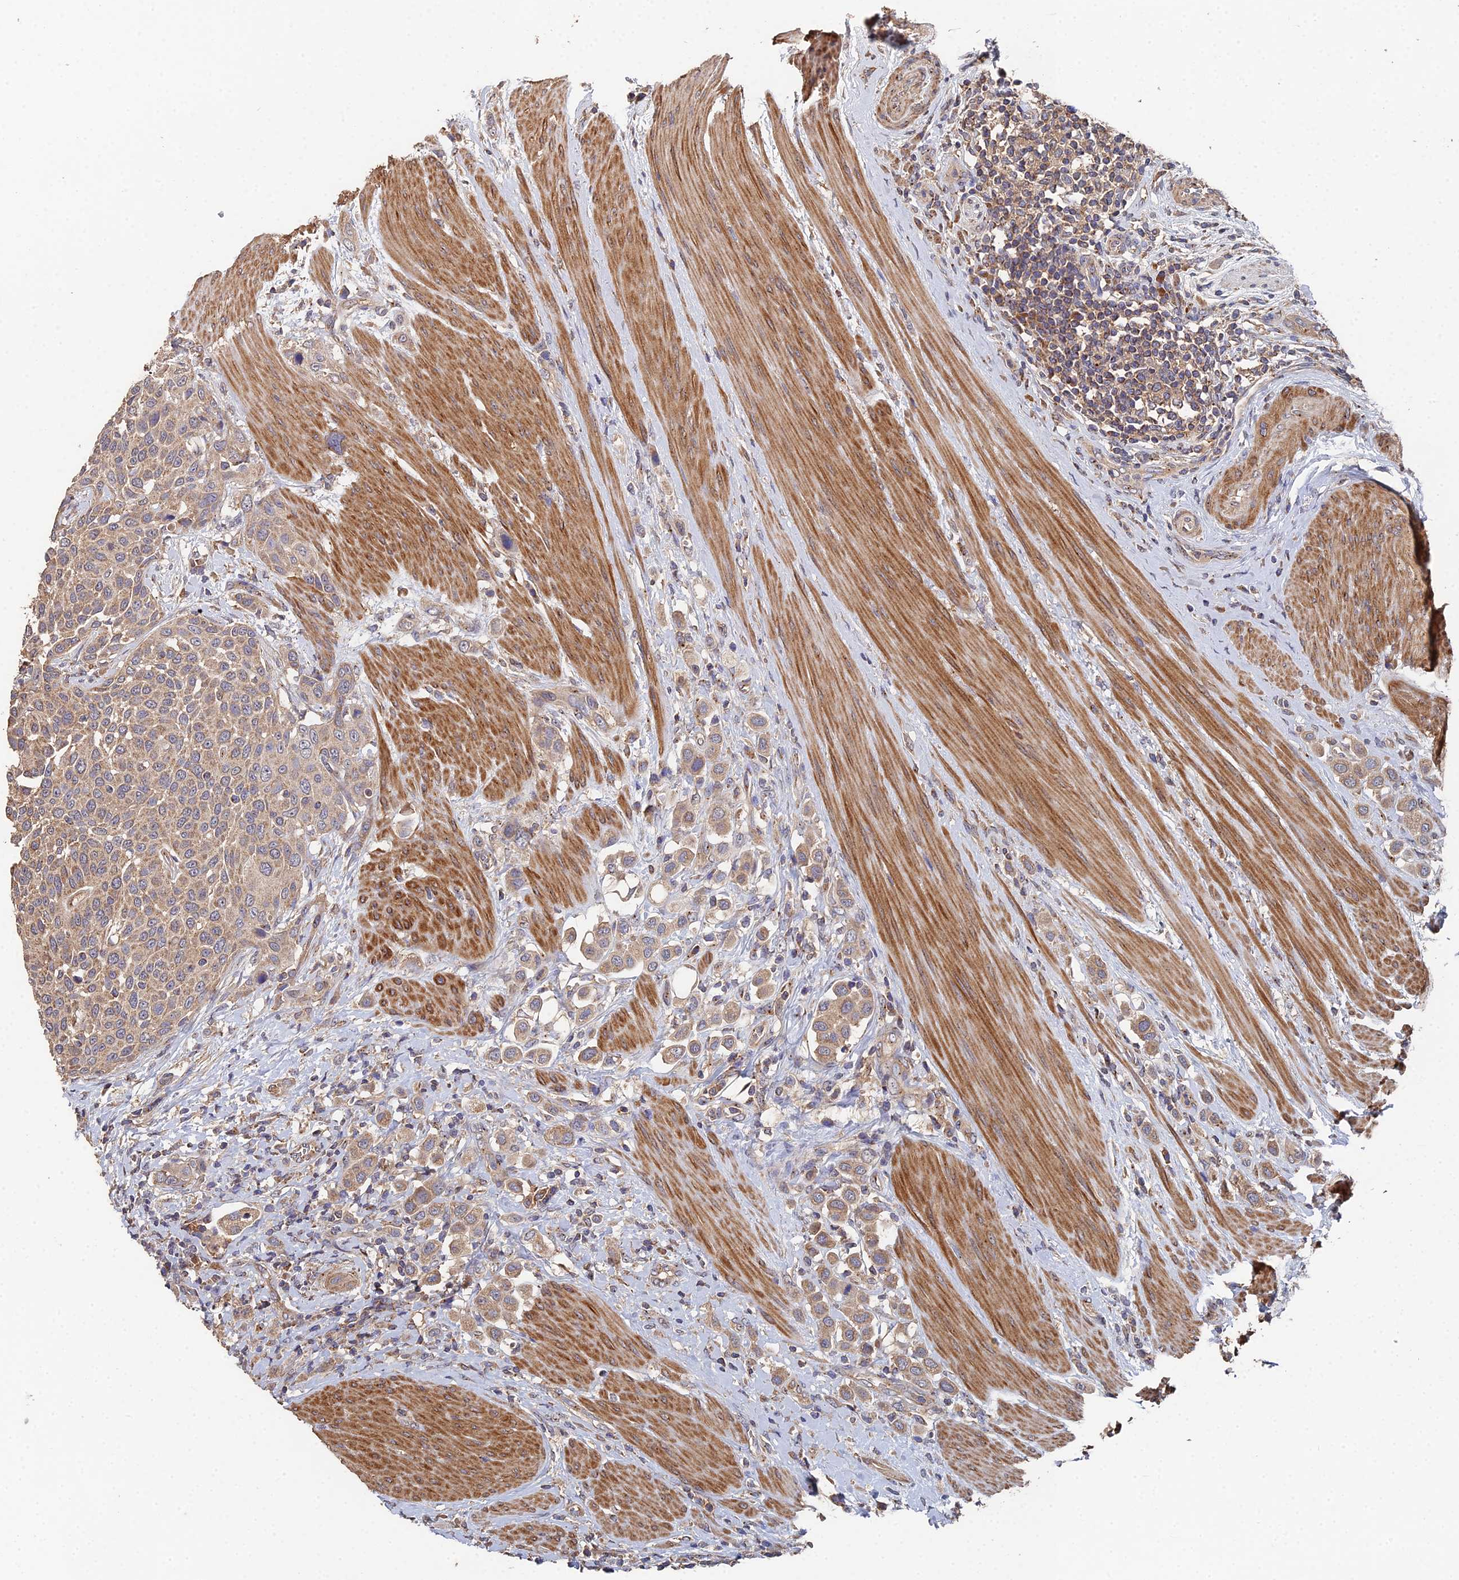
{"staining": {"intensity": "weak", "quantity": ">75%", "location": "cytoplasmic/membranous"}, "tissue": "urothelial cancer", "cell_type": "Tumor cells", "image_type": "cancer", "snomed": [{"axis": "morphology", "description": "Urothelial carcinoma, High grade"}, {"axis": "topography", "description": "Urinary bladder"}], "caption": "Weak cytoplasmic/membranous staining is seen in approximately >75% of tumor cells in urothelial cancer.", "gene": "SPANXN4", "patient": {"sex": "male", "age": 50}}